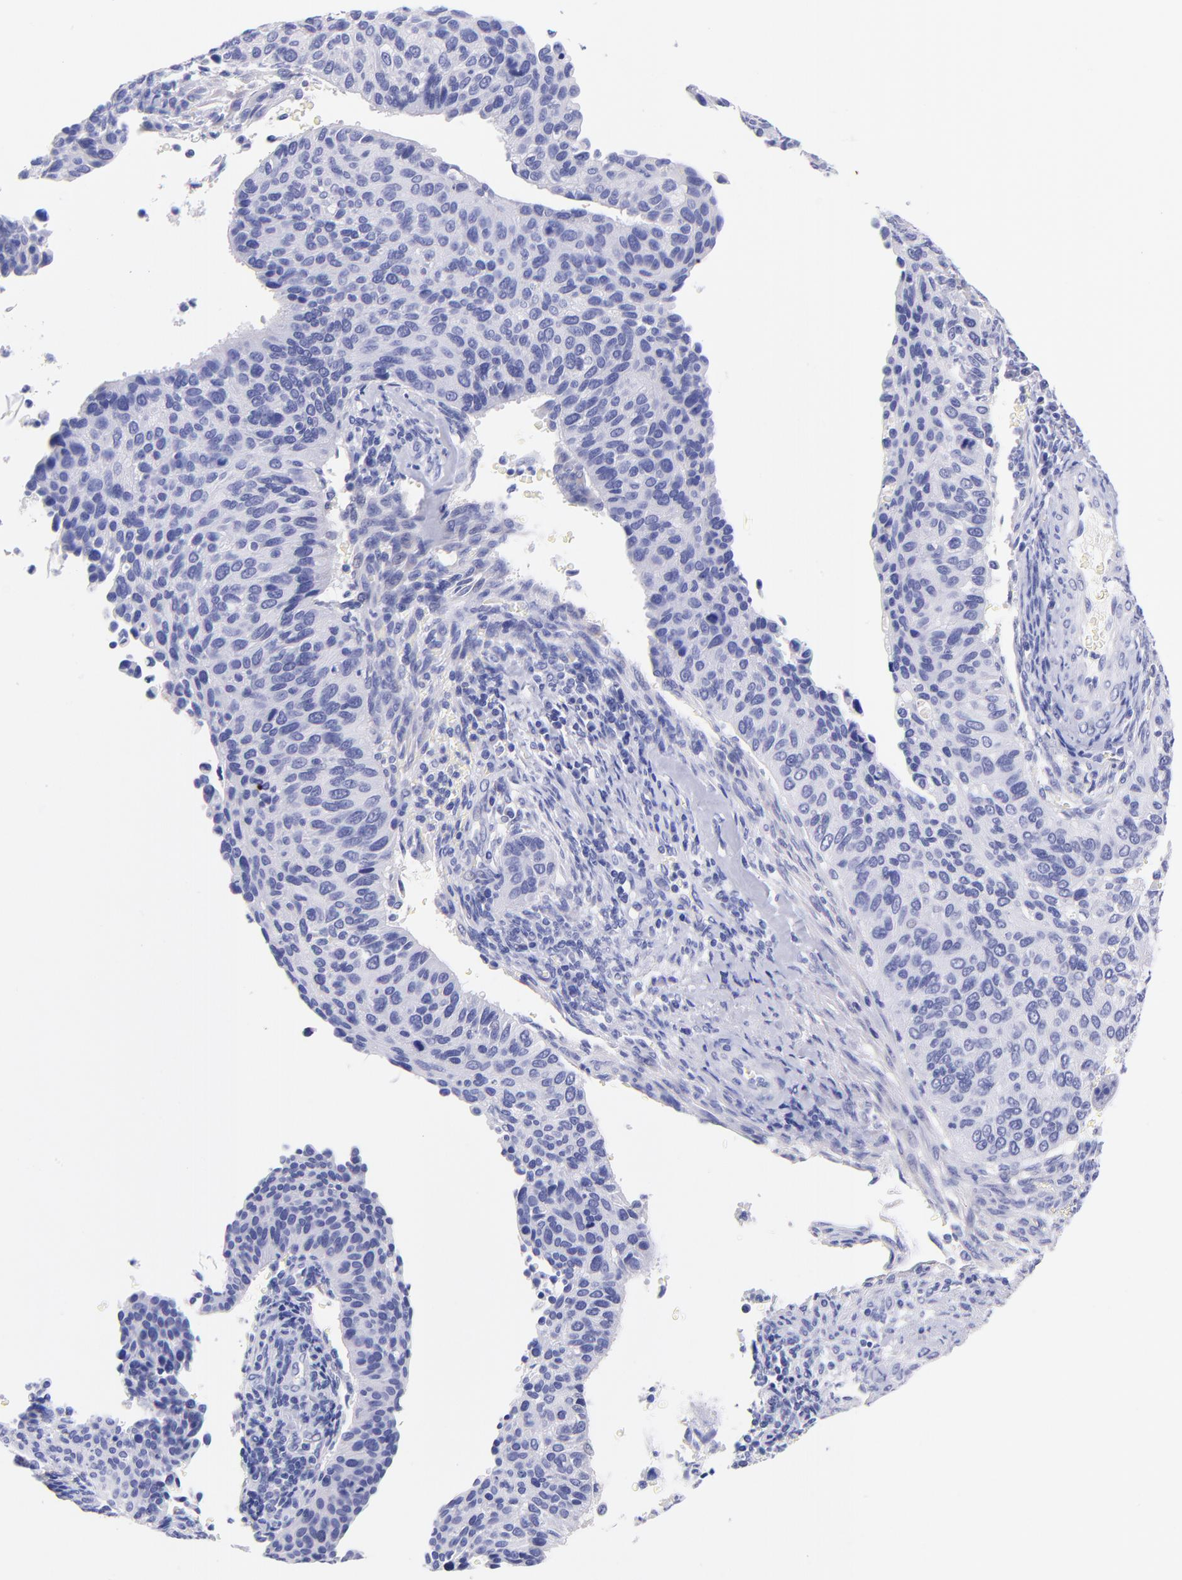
{"staining": {"intensity": "negative", "quantity": "none", "location": "none"}, "tissue": "cervical cancer", "cell_type": "Tumor cells", "image_type": "cancer", "snomed": [{"axis": "morphology", "description": "Adenocarcinoma, NOS"}, {"axis": "topography", "description": "Cervix"}], "caption": "High magnification brightfield microscopy of adenocarcinoma (cervical) stained with DAB (brown) and counterstained with hematoxylin (blue): tumor cells show no significant positivity. (DAB immunohistochemistry visualized using brightfield microscopy, high magnification).", "gene": "RAB3B", "patient": {"sex": "female", "age": 29}}